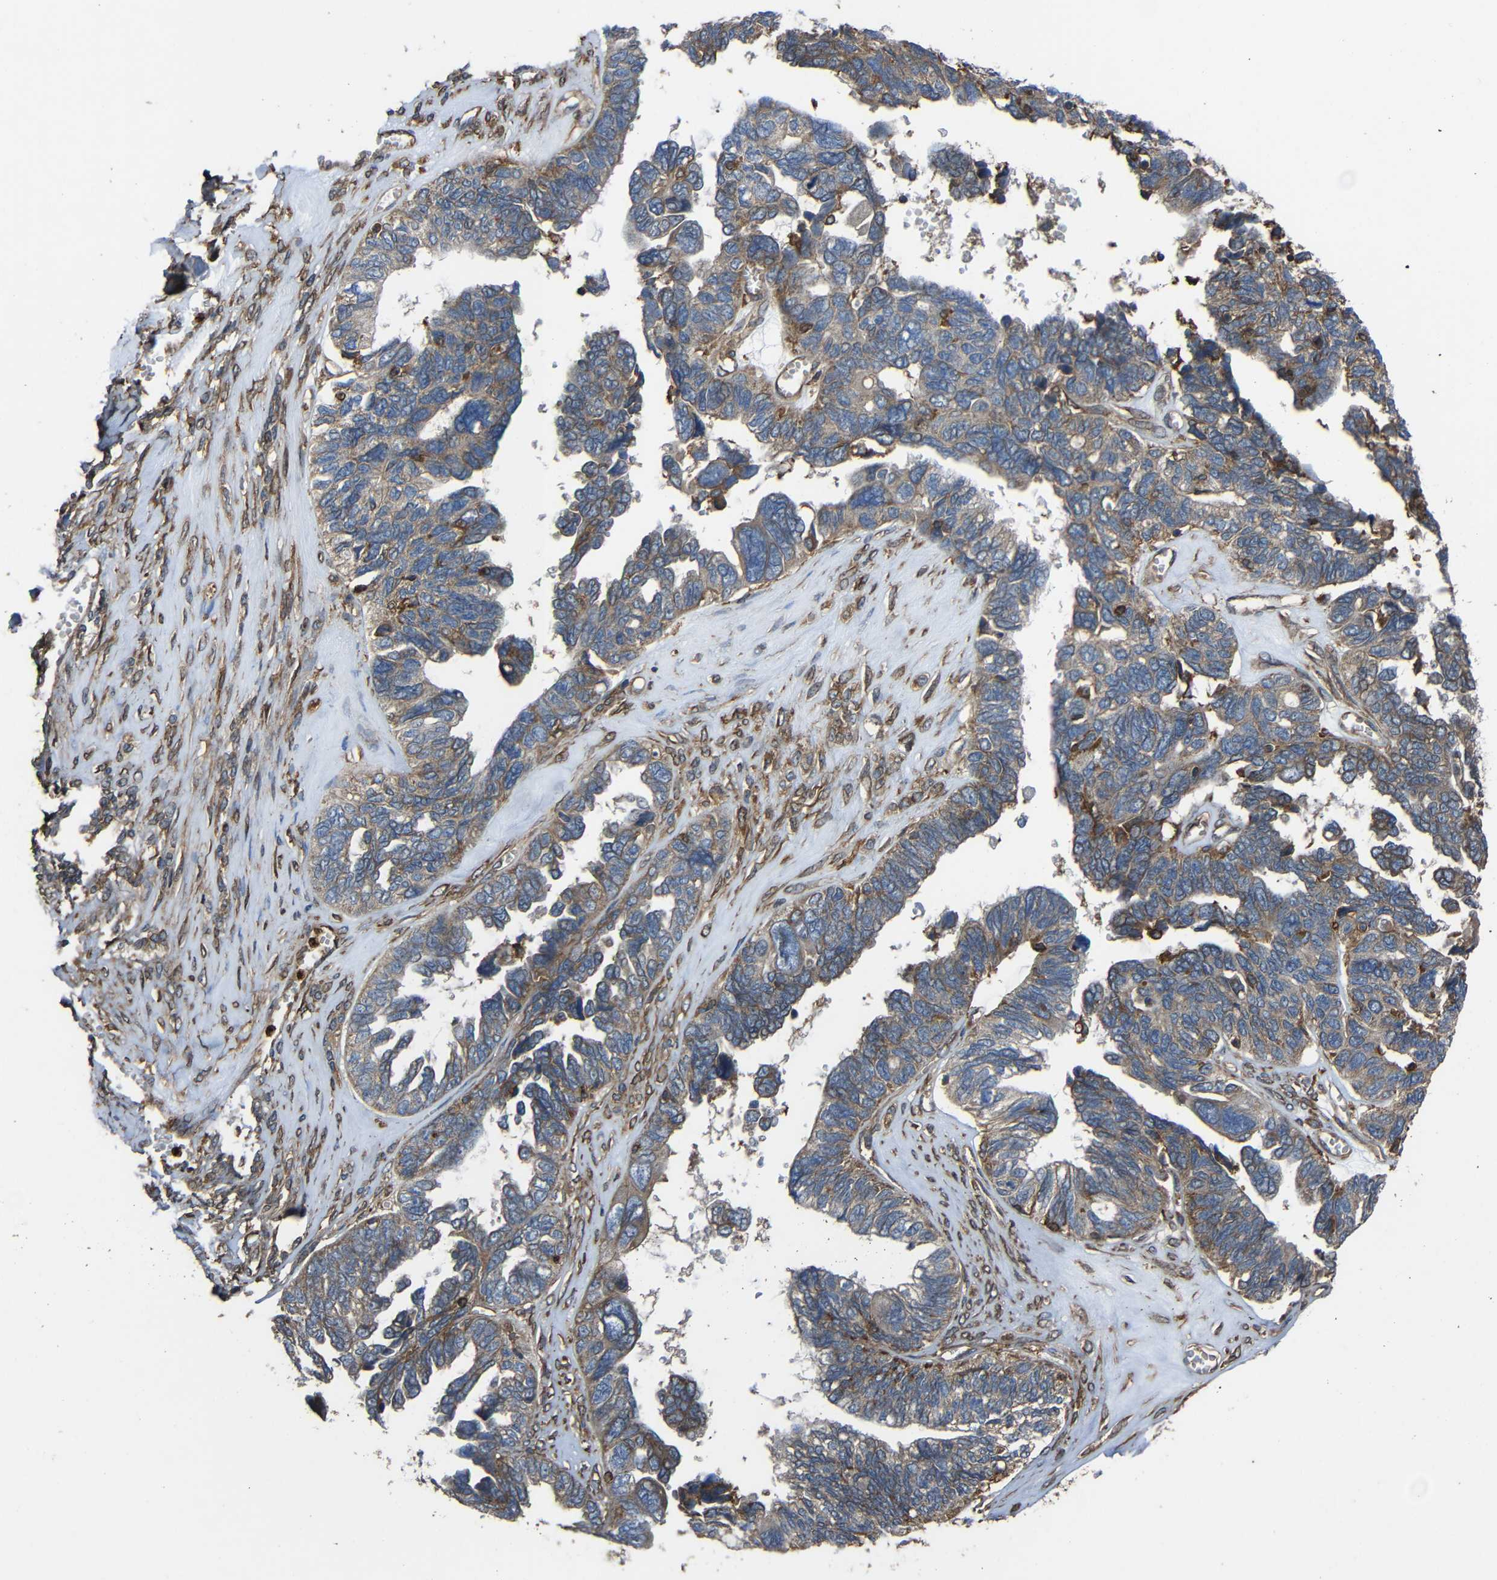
{"staining": {"intensity": "moderate", "quantity": ">75%", "location": "cytoplasmic/membranous"}, "tissue": "ovarian cancer", "cell_type": "Tumor cells", "image_type": "cancer", "snomed": [{"axis": "morphology", "description": "Cystadenocarcinoma, serous, NOS"}, {"axis": "topography", "description": "Ovary"}], "caption": "Immunohistochemical staining of human ovarian serous cystadenocarcinoma shows medium levels of moderate cytoplasmic/membranous protein expression in approximately >75% of tumor cells.", "gene": "TREM2", "patient": {"sex": "female", "age": 79}}